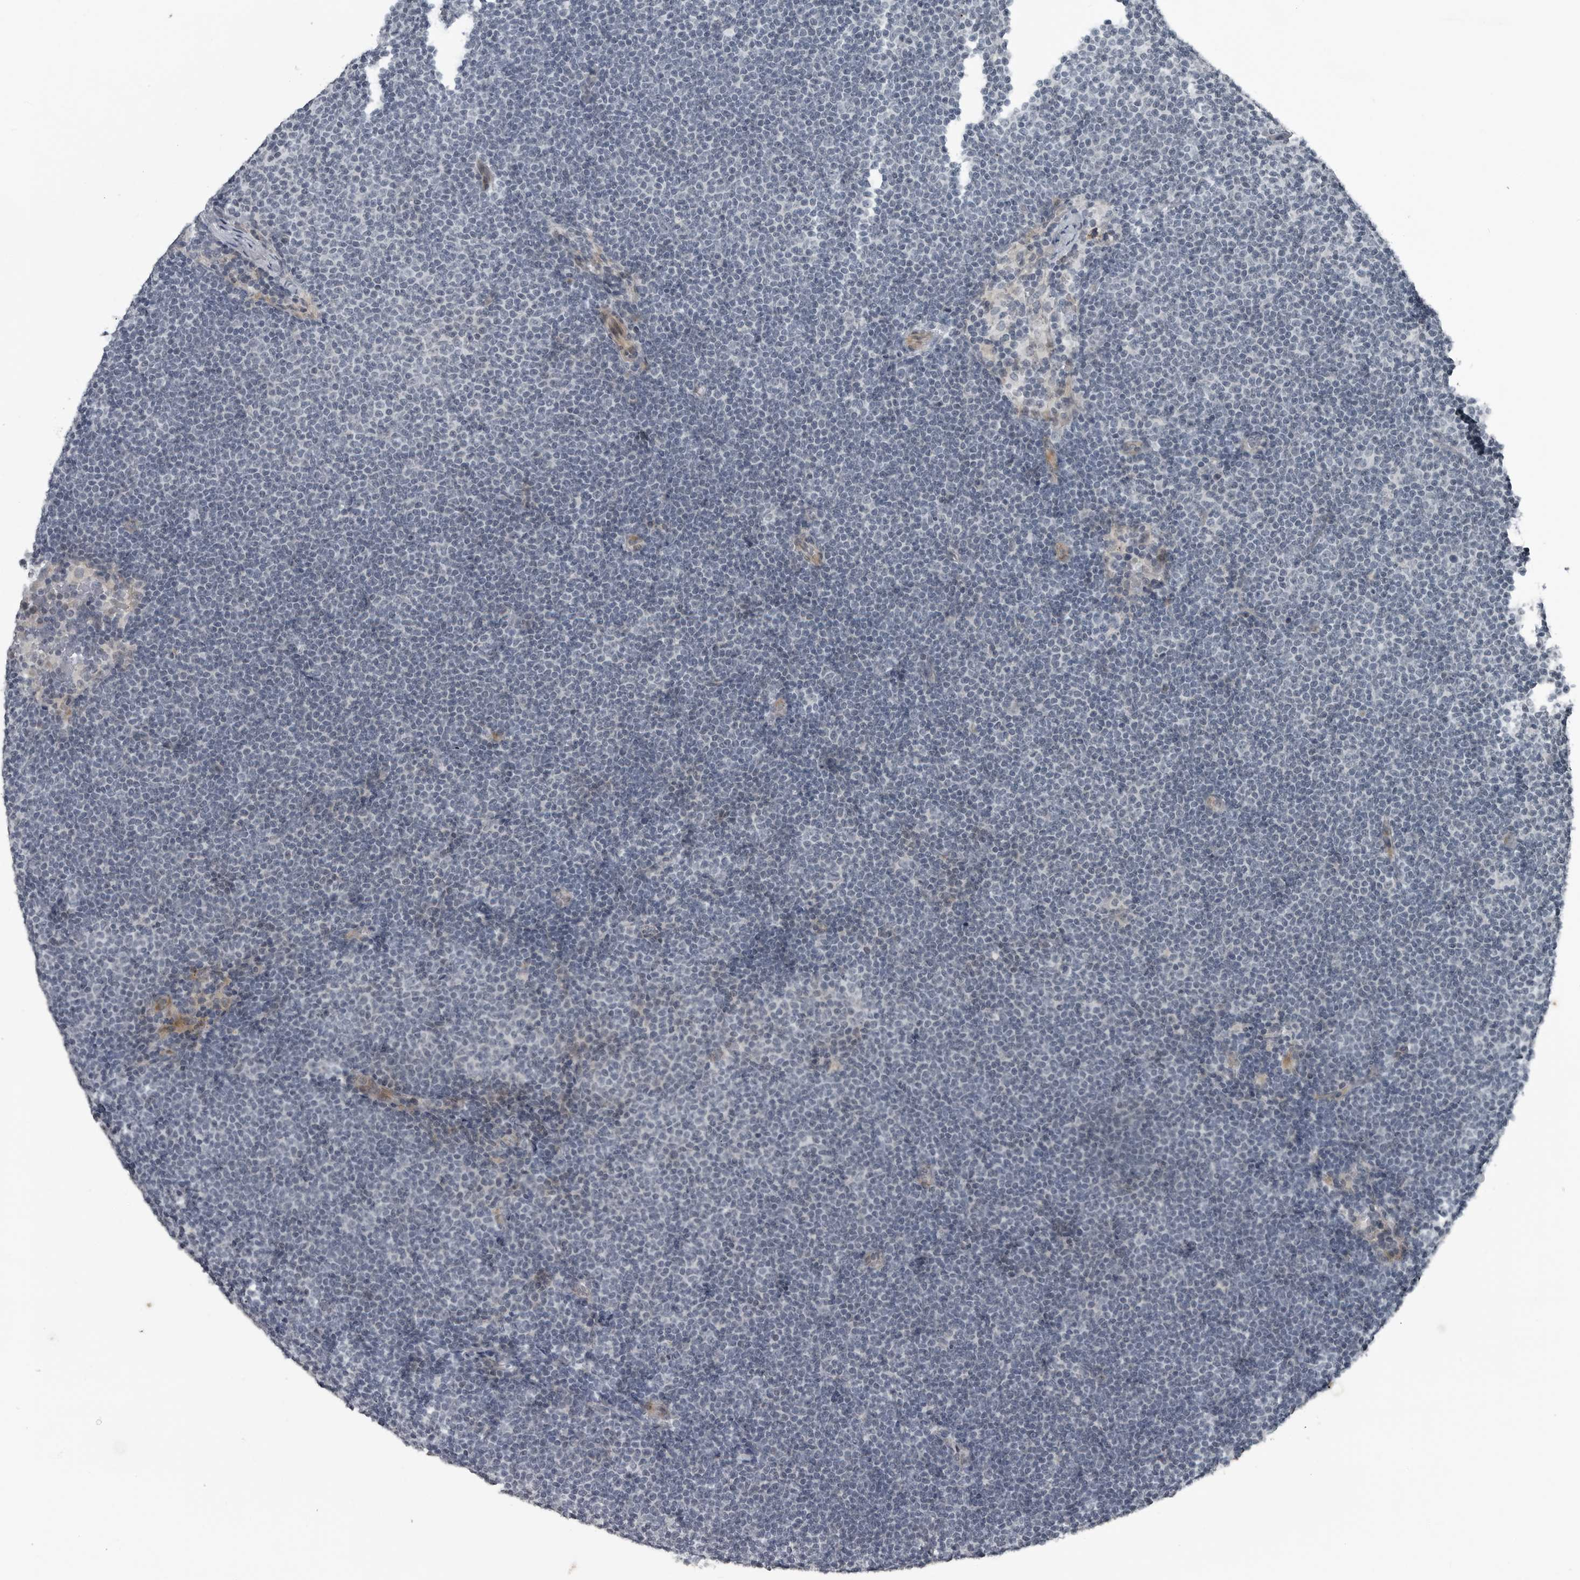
{"staining": {"intensity": "negative", "quantity": "none", "location": "none"}, "tissue": "lymphoma", "cell_type": "Tumor cells", "image_type": "cancer", "snomed": [{"axis": "morphology", "description": "Malignant lymphoma, non-Hodgkin's type, Low grade"}, {"axis": "topography", "description": "Lymph node"}], "caption": "Lymphoma was stained to show a protein in brown. There is no significant staining in tumor cells.", "gene": "DNAAF11", "patient": {"sex": "female", "age": 53}}